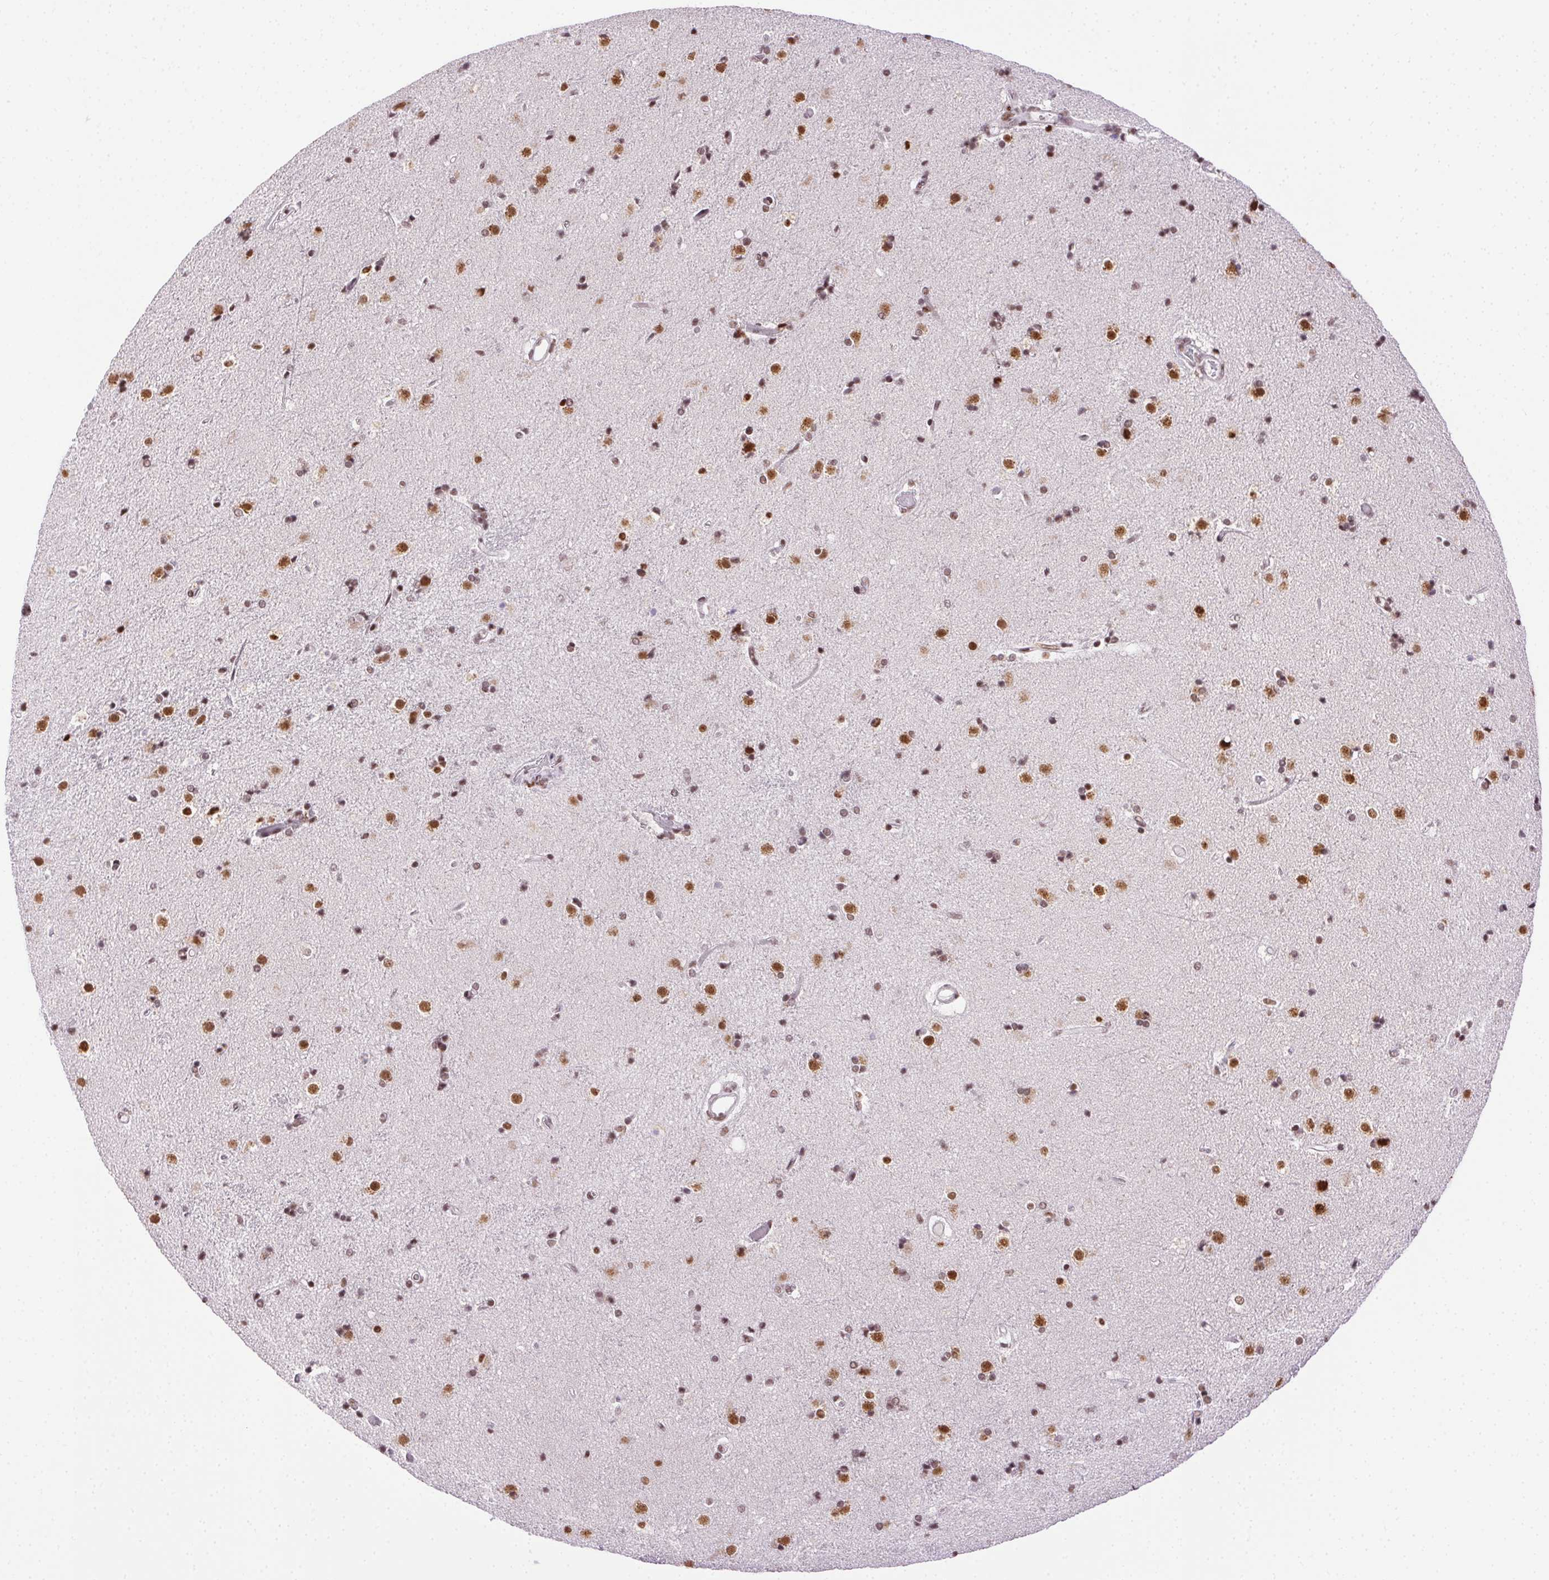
{"staining": {"intensity": "moderate", "quantity": ">75%", "location": "nuclear"}, "tissue": "caudate", "cell_type": "Glial cells", "image_type": "normal", "snomed": [{"axis": "morphology", "description": "Normal tissue, NOS"}, {"axis": "topography", "description": "Lateral ventricle wall"}], "caption": "This is a photomicrograph of immunohistochemistry staining of normal caudate, which shows moderate positivity in the nuclear of glial cells.", "gene": "TRA2B", "patient": {"sex": "female", "age": 71}}